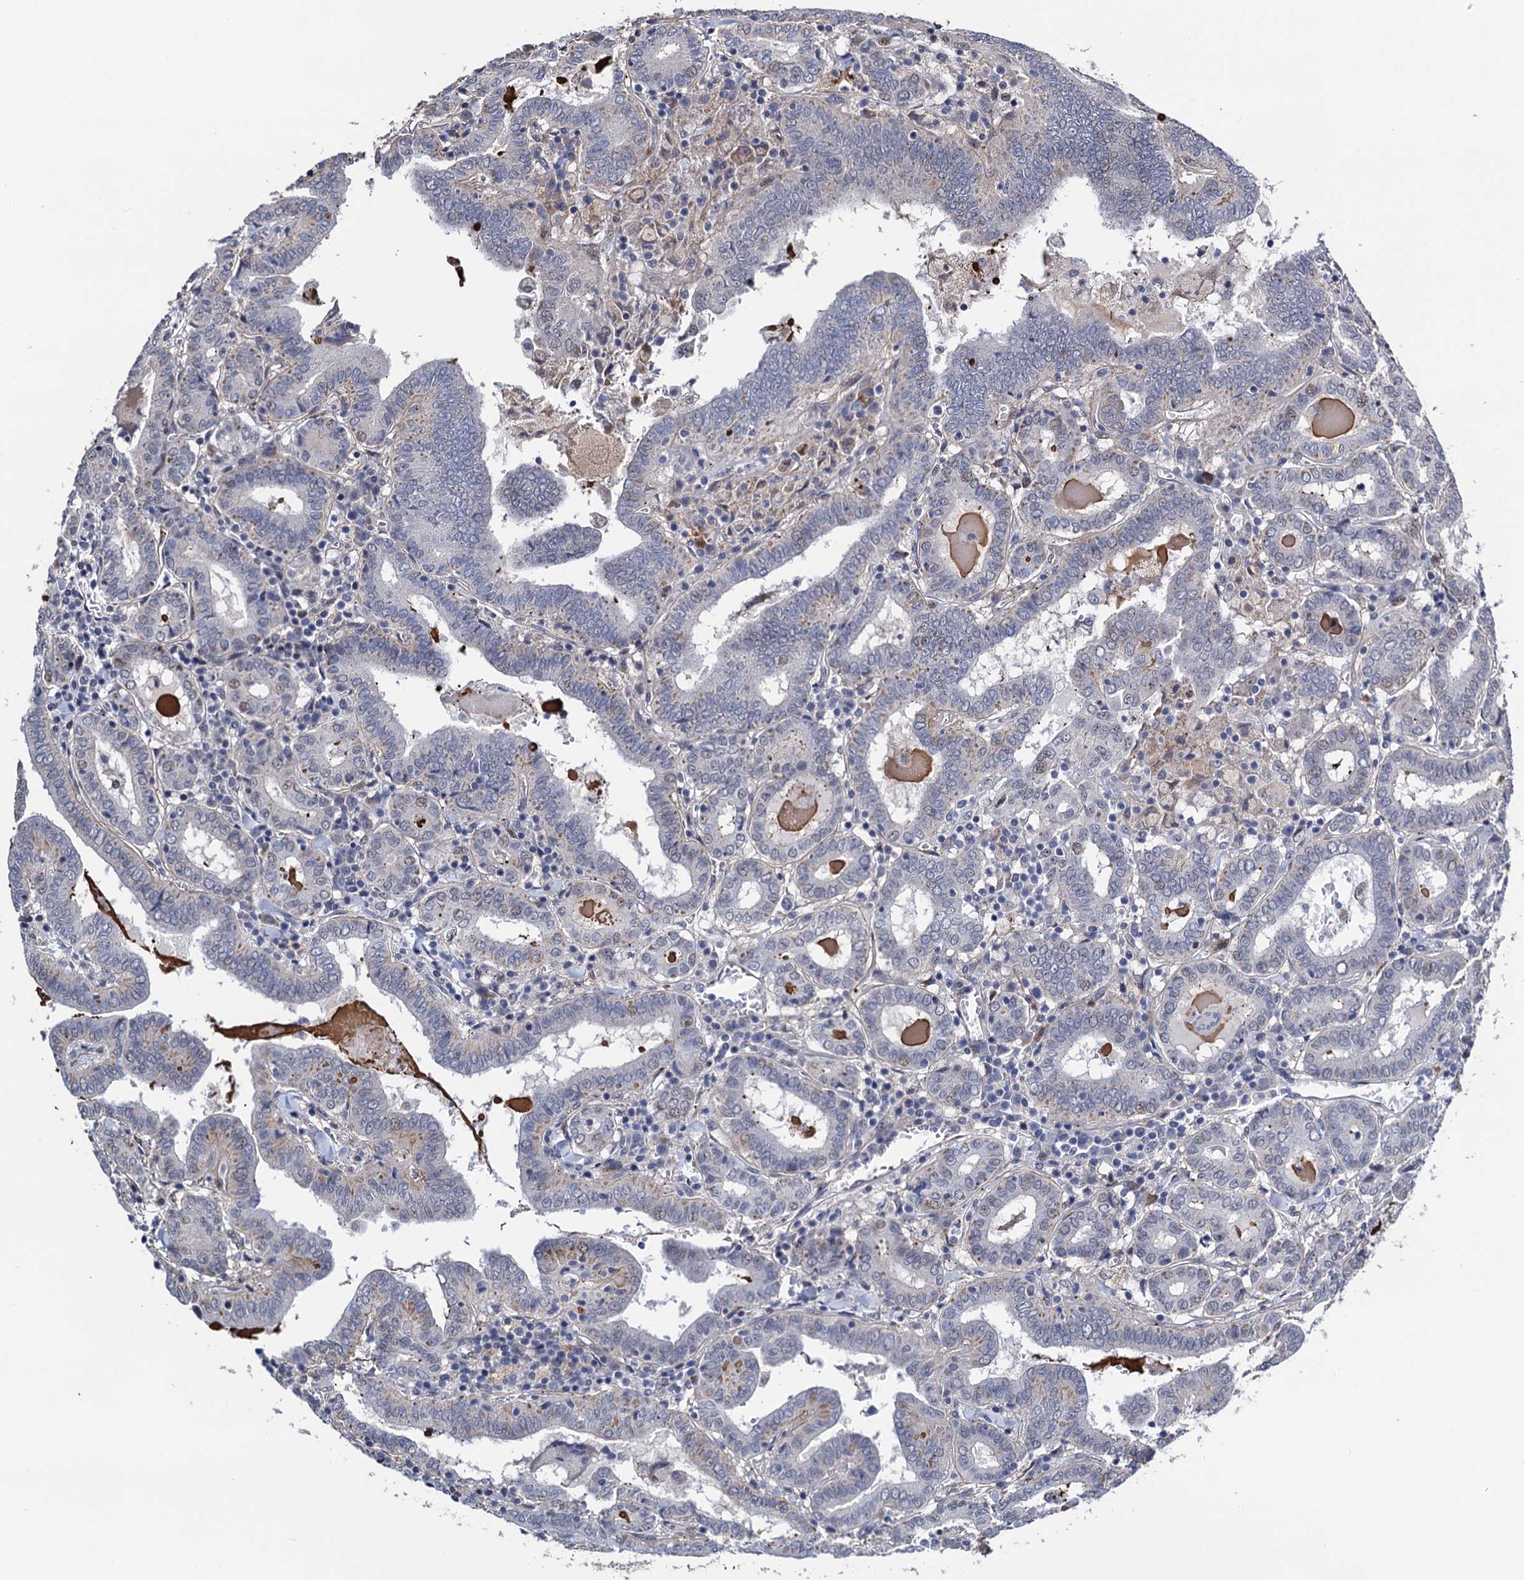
{"staining": {"intensity": "negative", "quantity": "none", "location": "none"}, "tissue": "thyroid cancer", "cell_type": "Tumor cells", "image_type": "cancer", "snomed": [{"axis": "morphology", "description": "Papillary adenocarcinoma, NOS"}, {"axis": "topography", "description": "Thyroid gland"}], "caption": "High magnification brightfield microscopy of thyroid cancer (papillary adenocarcinoma) stained with DAB (brown) and counterstained with hematoxylin (blue): tumor cells show no significant expression. (DAB immunohistochemistry with hematoxylin counter stain).", "gene": "FAM222A", "patient": {"sex": "female", "age": 72}}